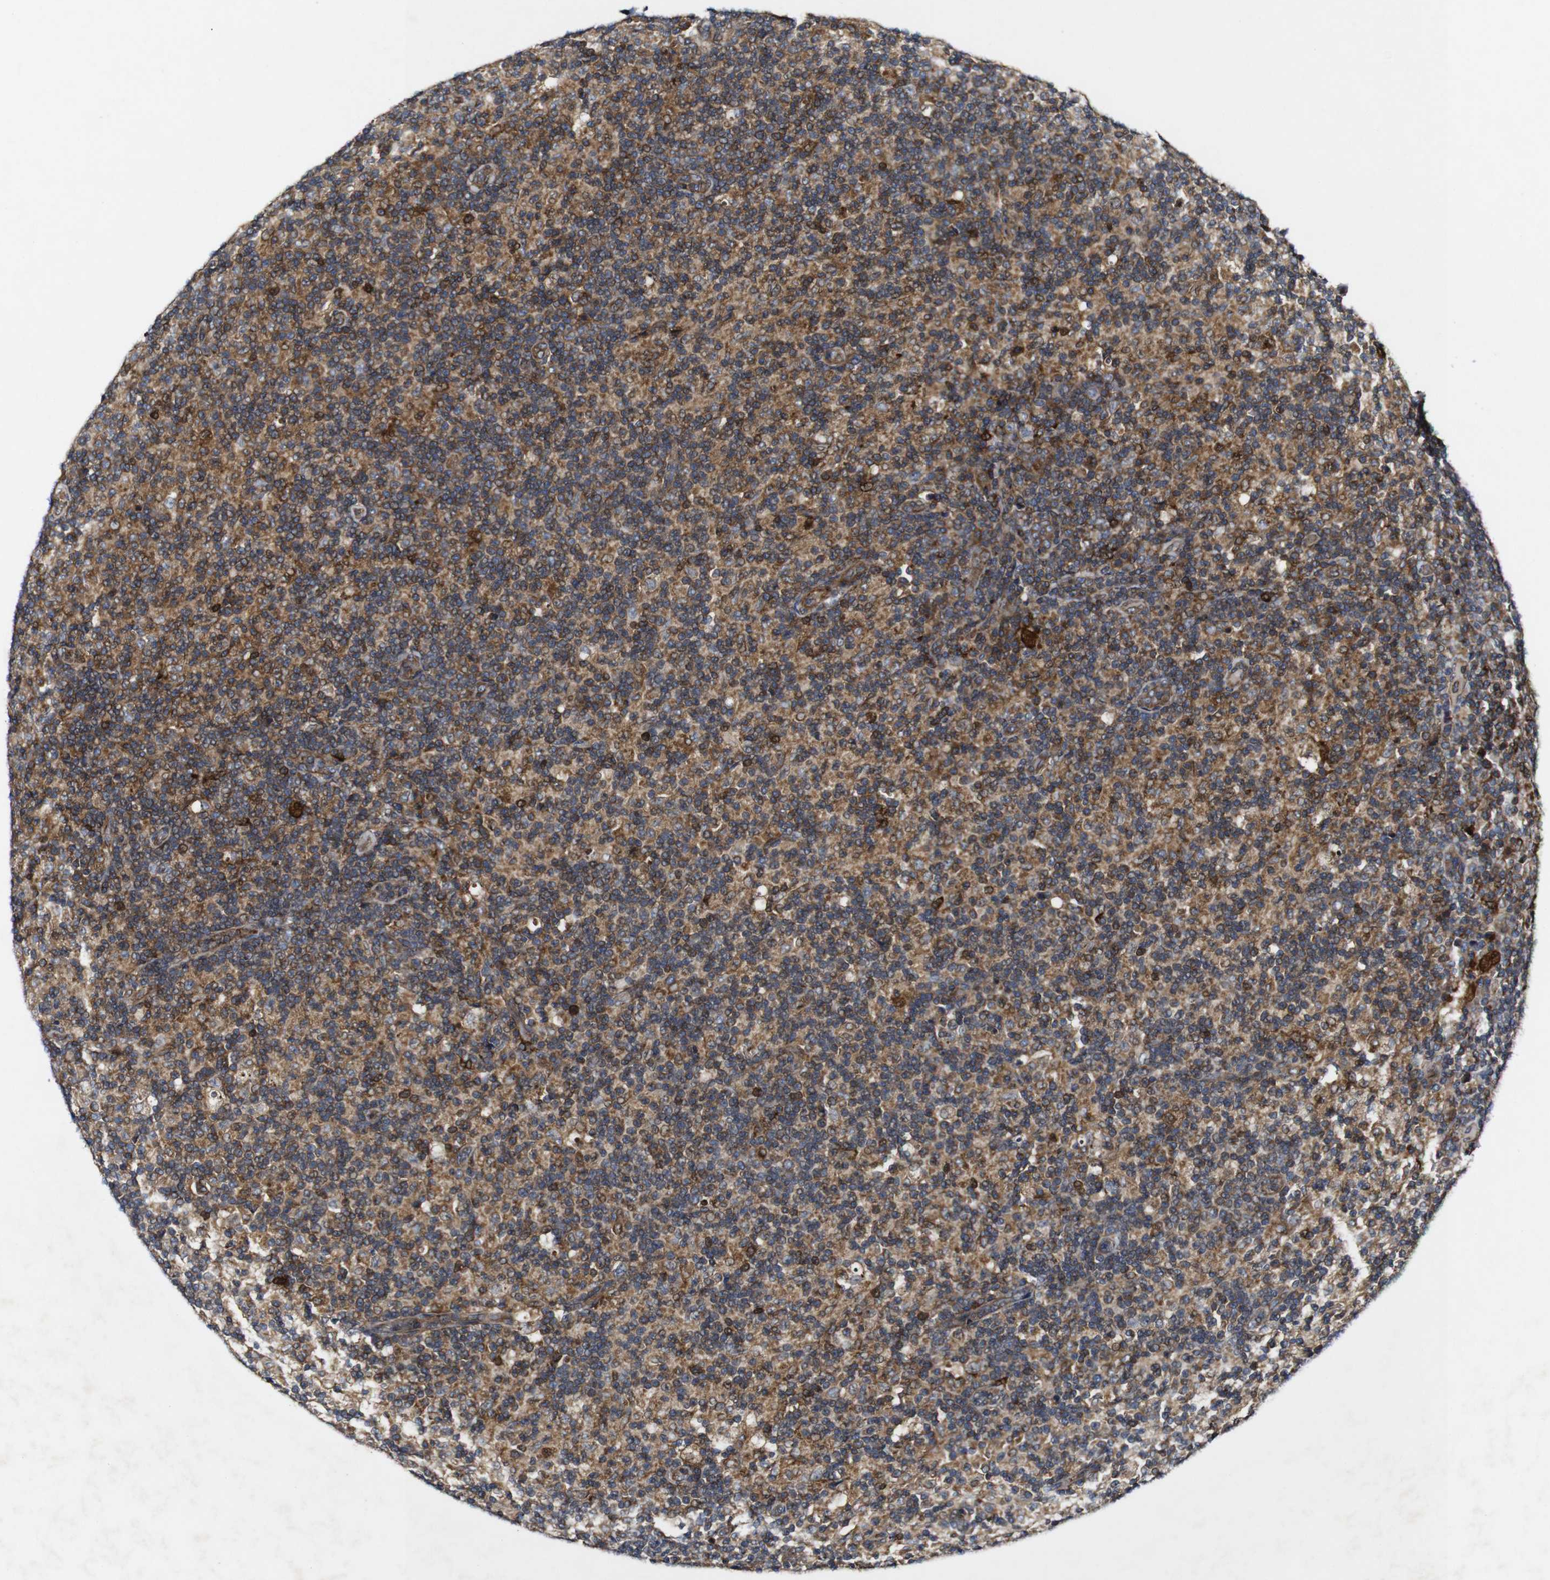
{"staining": {"intensity": "moderate", "quantity": "25%-75%", "location": "cytoplasmic/membranous"}, "tissue": "lymph node", "cell_type": "Germinal center cells", "image_type": "normal", "snomed": [{"axis": "morphology", "description": "Normal tissue, NOS"}, {"axis": "morphology", "description": "Inflammation, NOS"}, {"axis": "topography", "description": "Lymph node"}], "caption": "An immunohistochemistry micrograph of benign tissue is shown. Protein staining in brown highlights moderate cytoplasmic/membranous positivity in lymph node within germinal center cells. Using DAB (brown) and hematoxylin (blue) stains, captured at high magnification using brightfield microscopy.", "gene": "GSDME", "patient": {"sex": "male", "age": 55}}